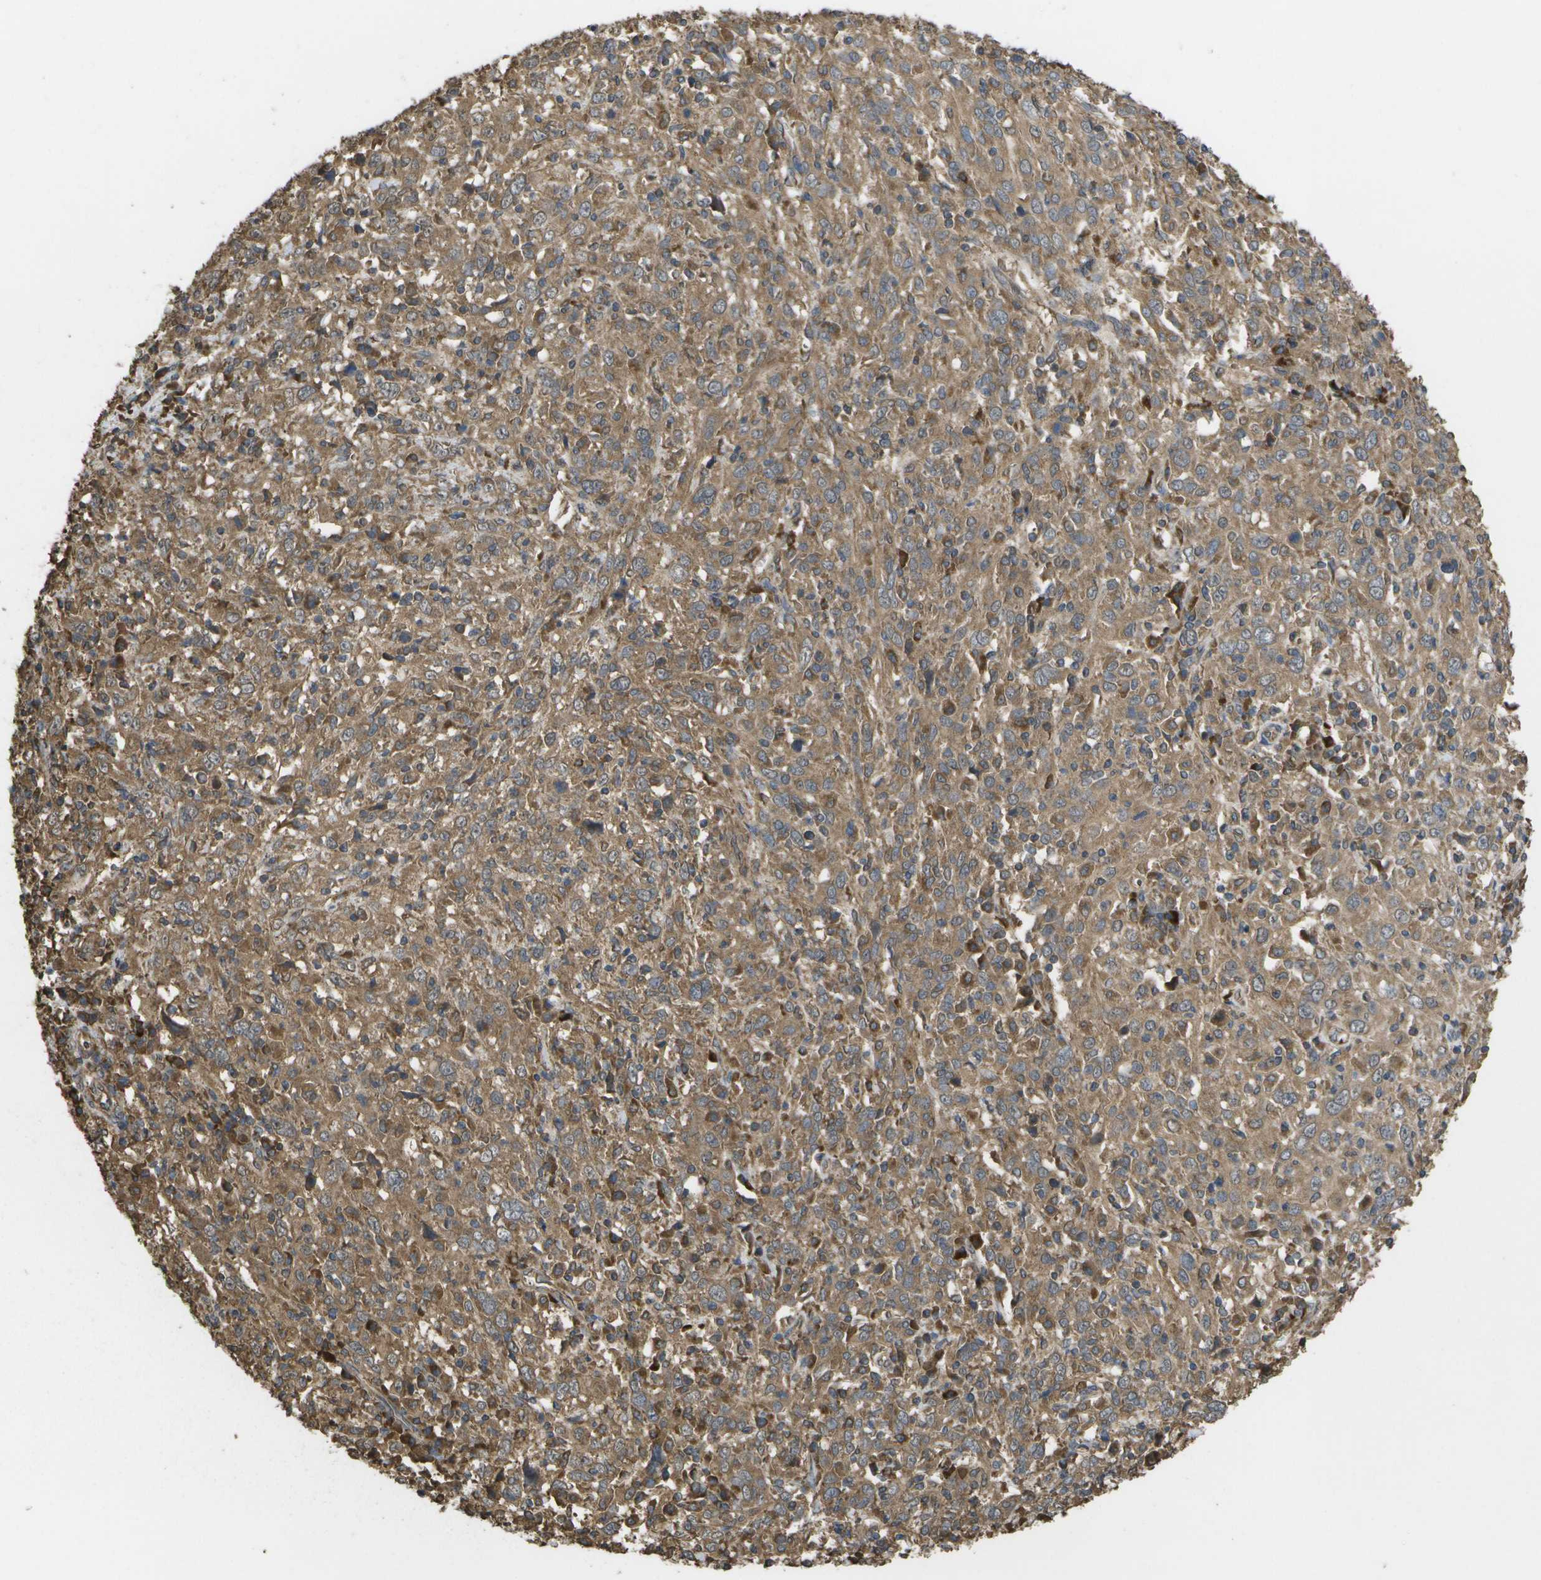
{"staining": {"intensity": "moderate", "quantity": ">75%", "location": "cytoplasmic/membranous"}, "tissue": "cervical cancer", "cell_type": "Tumor cells", "image_type": "cancer", "snomed": [{"axis": "morphology", "description": "Squamous cell carcinoma, NOS"}, {"axis": "topography", "description": "Cervix"}], "caption": "Squamous cell carcinoma (cervical) was stained to show a protein in brown. There is medium levels of moderate cytoplasmic/membranous positivity in about >75% of tumor cells.", "gene": "SACS", "patient": {"sex": "female", "age": 46}}